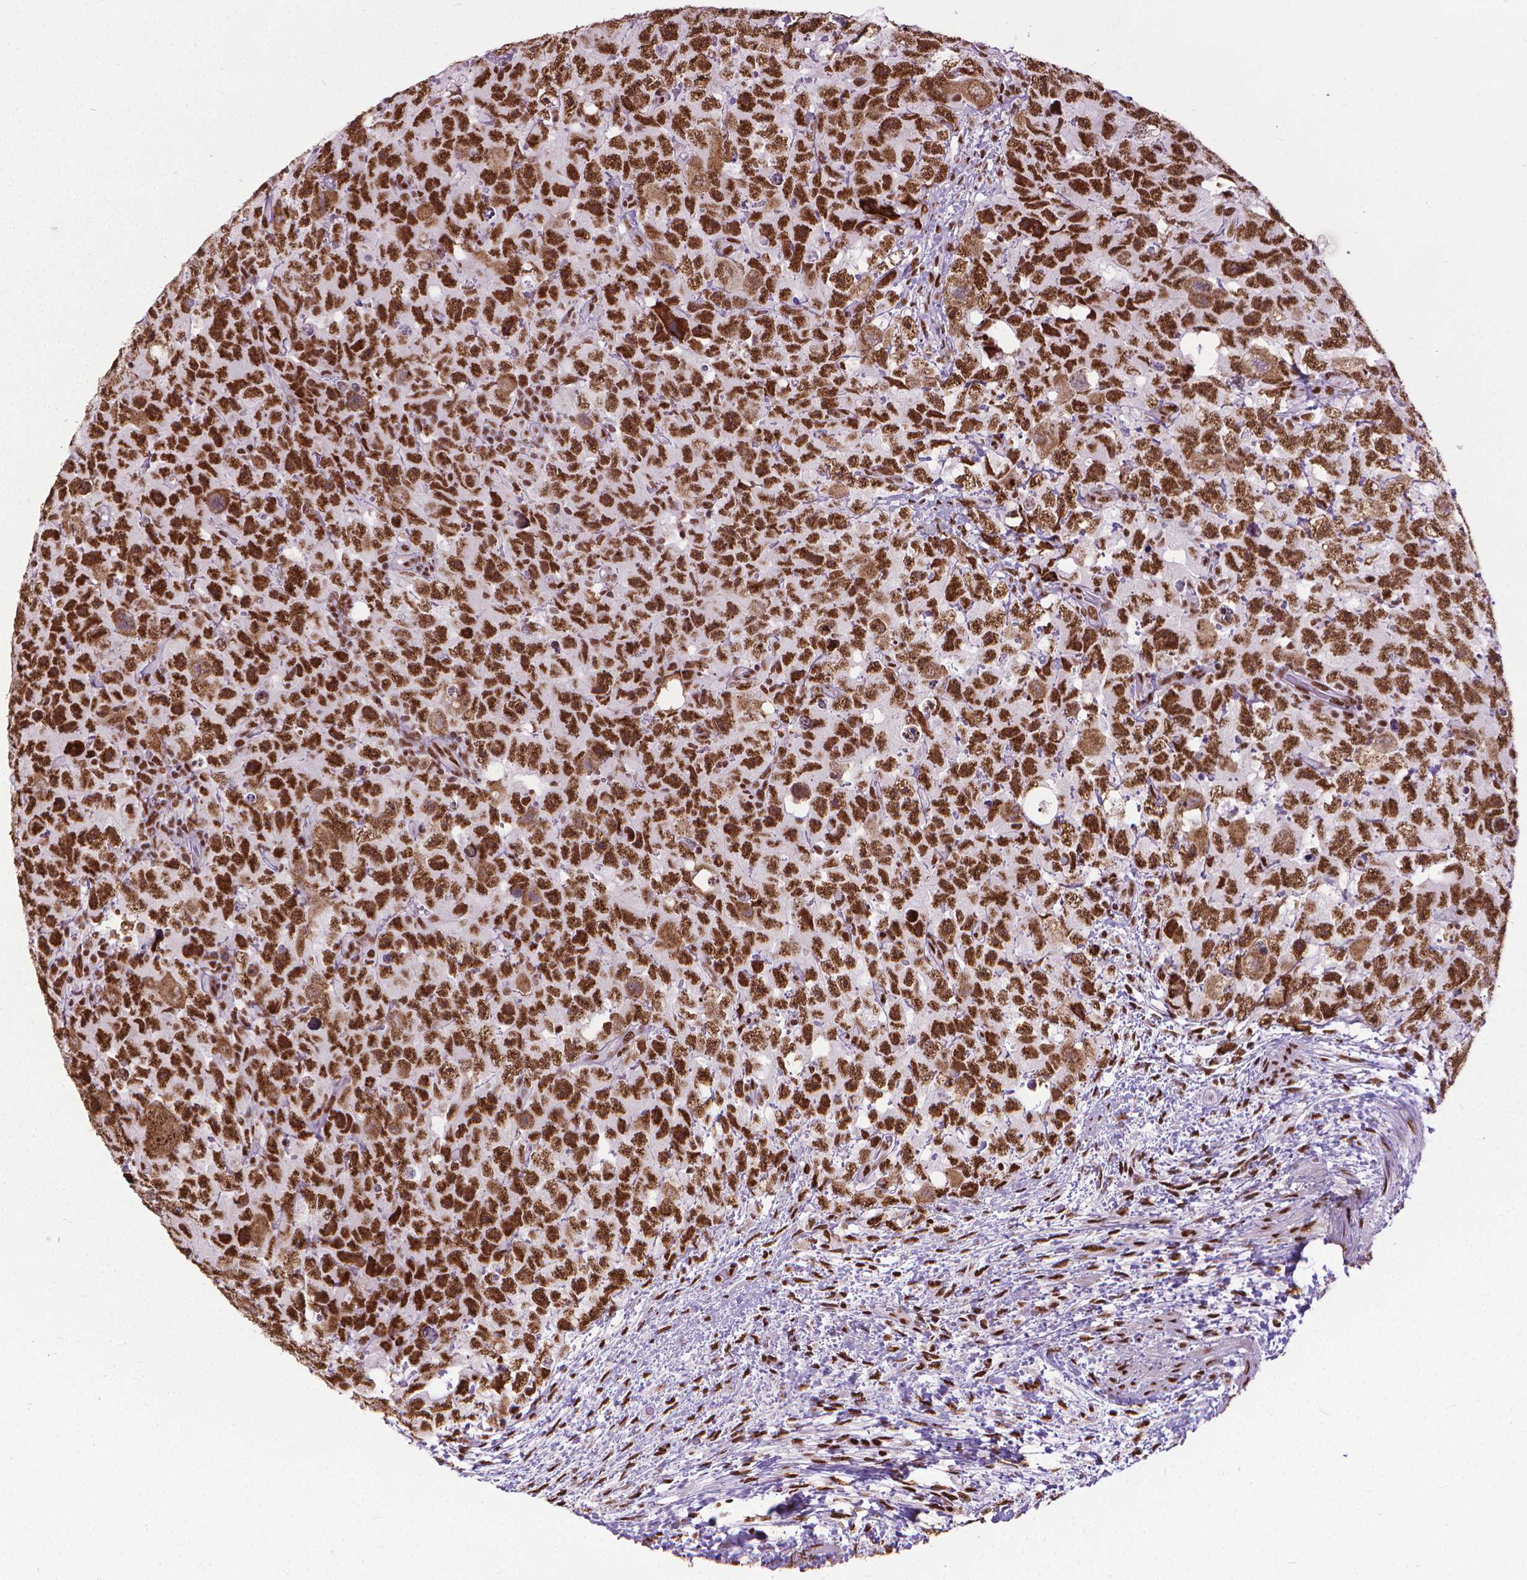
{"staining": {"intensity": "strong", "quantity": ">75%", "location": "nuclear"}, "tissue": "testis cancer", "cell_type": "Tumor cells", "image_type": "cancer", "snomed": [{"axis": "morphology", "description": "Carcinoma, Embryonal, NOS"}, {"axis": "topography", "description": "Testis"}], "caption": "Protein analysis of testis cancer tissue demonstrates strong nuclear expression in approximately >75% of tumor cells.", "gene": "AKAP8", "patient": {"sex": "male", "age": 24}}